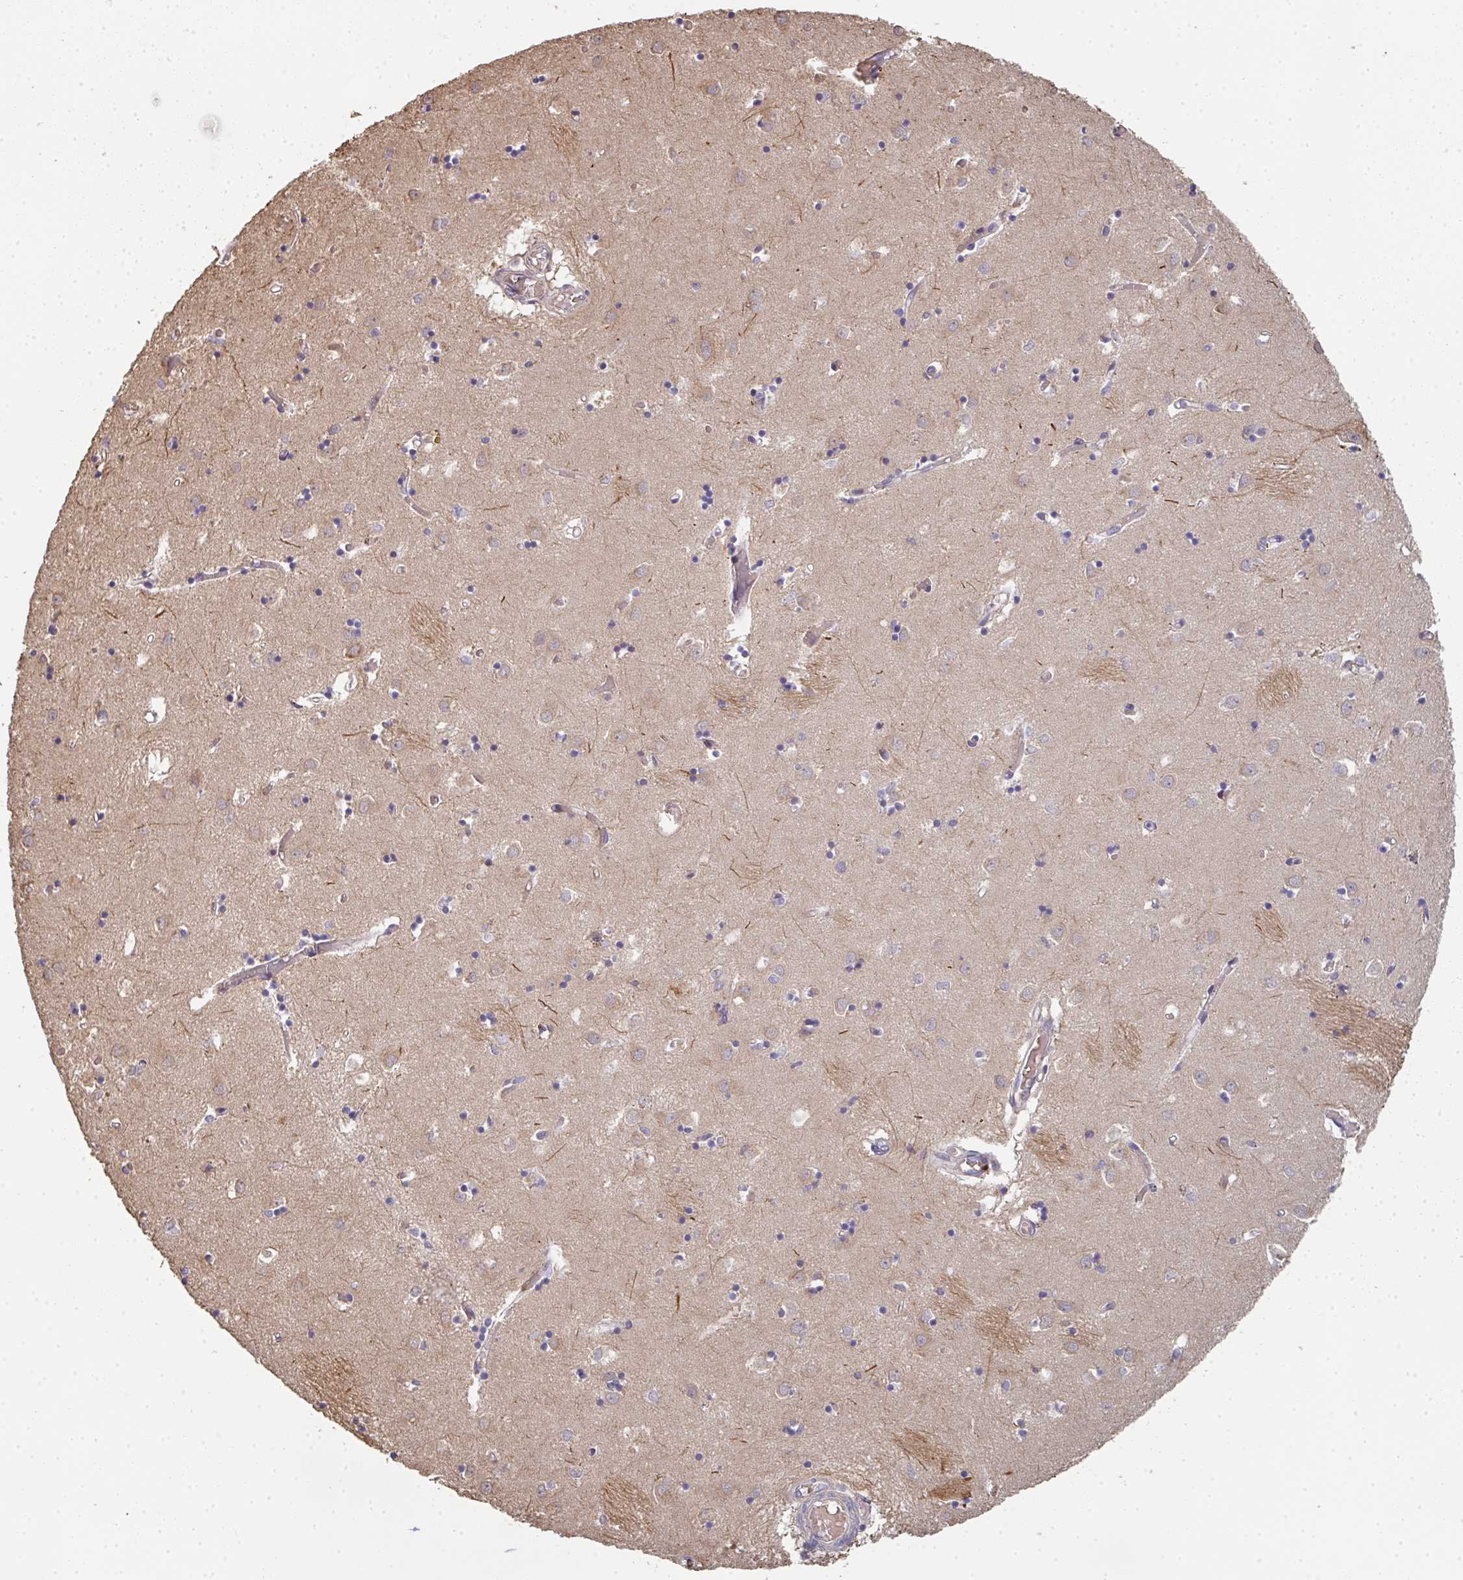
{"staining": {"intensity": "negative", "quantity": "none", "location": "none"}, "tissue": "caudate", "cell_type": "Glial cells", "image_type": "normal", "snomed": [{"axis": "morphology", "description": "Normal tissue, NOS"}, {"axis": "topography", "description": "Lateral ventricle wall"}], "caption": "There is no significant positivity in glial cells of caudate. The staining was performed using DAB to visualize the protein expression in brown, while the nuclei were stained in blue with hematoxylin (Magnification: 20x).", "gene": "POLG", "patient": {"sex": "male", "age": 70}}